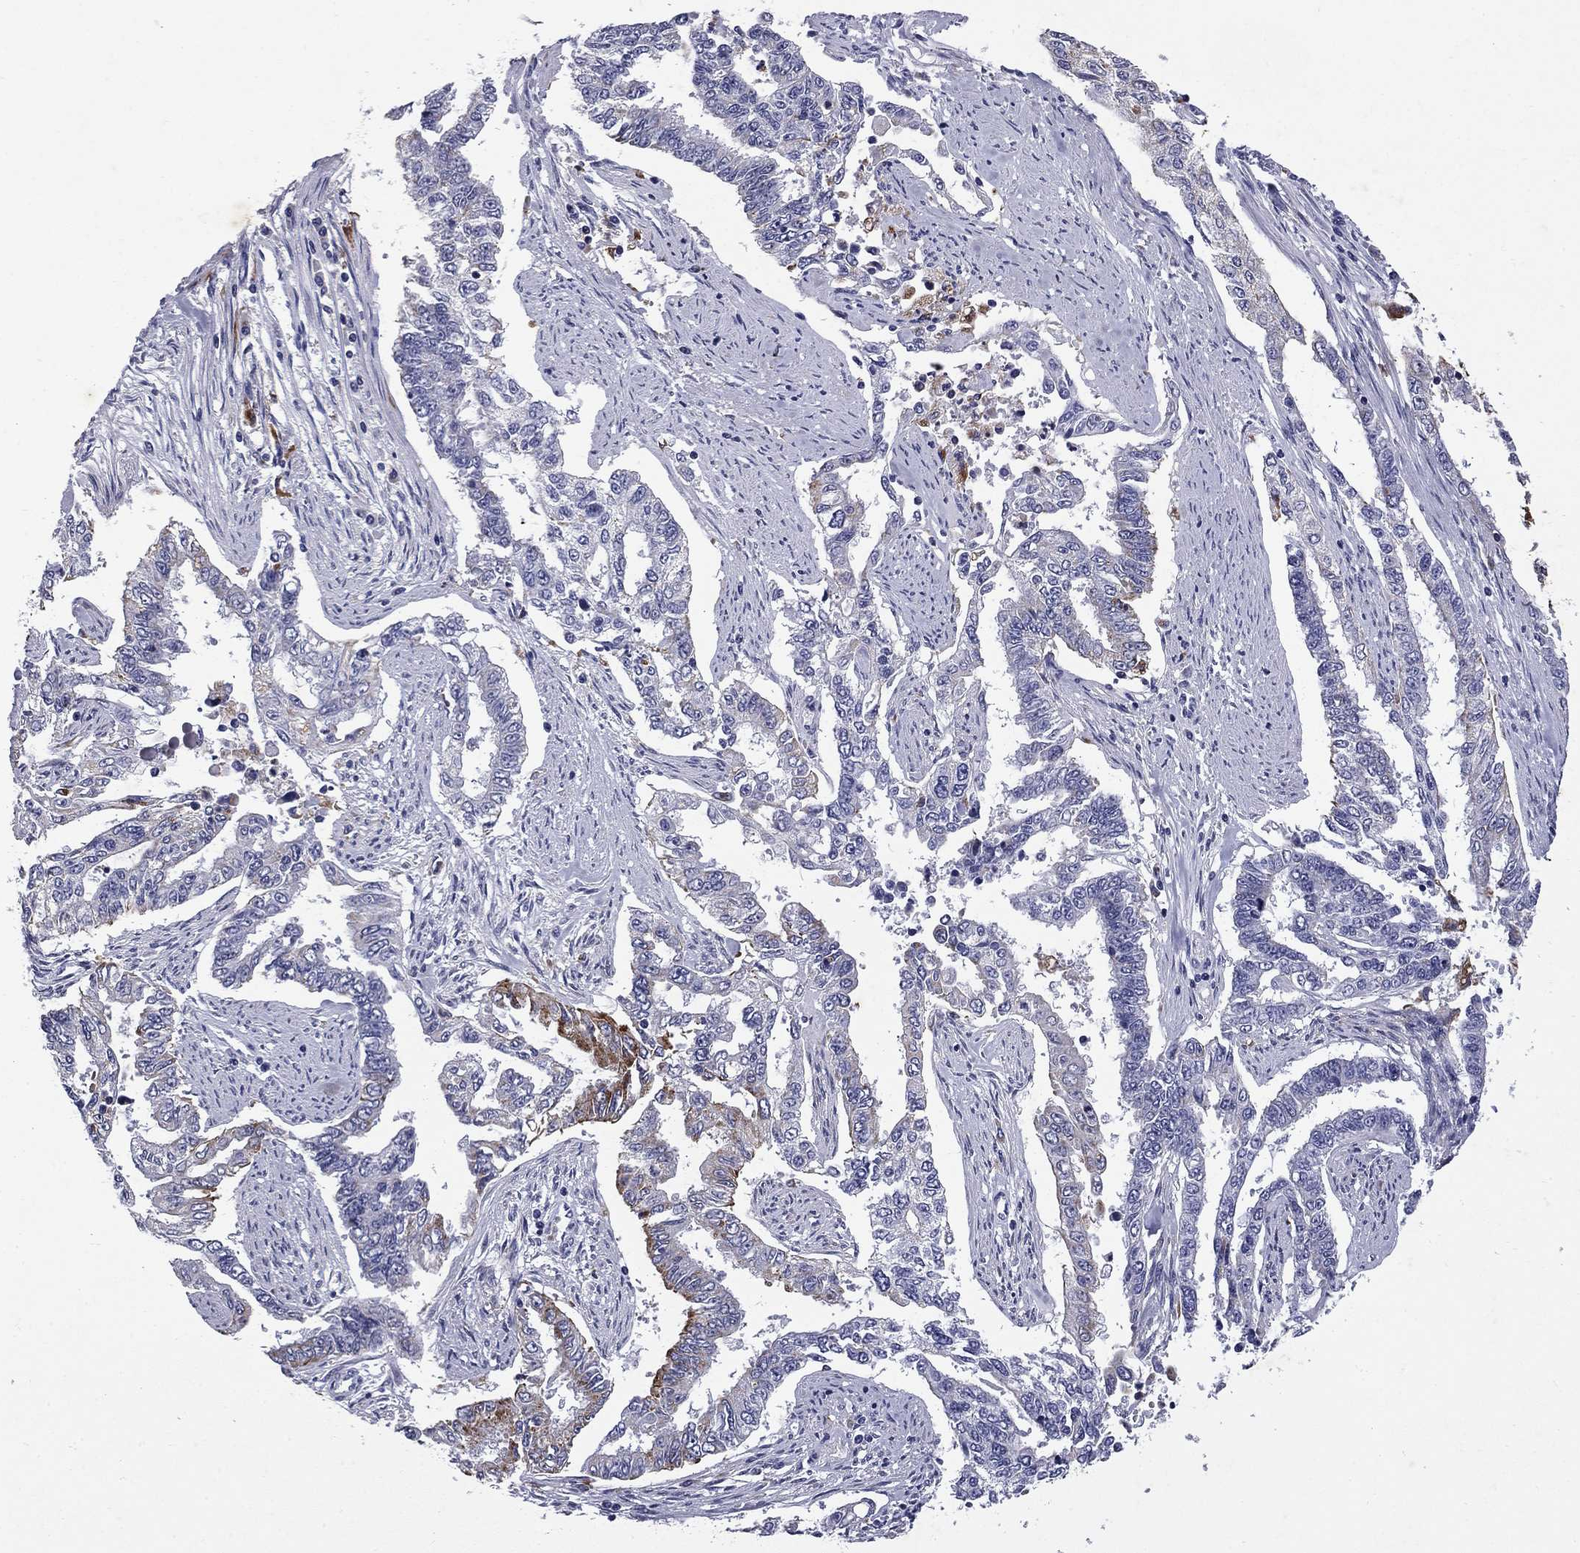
{"staining": {"intensity": "moderate", "quantity": "<25%", "location": "cytoplasmic/membranous"}, "tissue": "endometrial cancer", "cell_type": "Tumor cells", "image_type": "cancer", "snomed": [{"axis": "morphology", "description": "Adenocarcinoma, NOS"}, {"axis": "topography", "description": "Uterus"}], "caption": "The histopathology image exhibits immunohistochemical staining of endometrial cancer (adenocarcinoma). There is moderate cytoplasmic/membranous positivity is present in approximately <25% of tumor cells. Immunohistochemistry stains the protein in brown and the nuclei are stained blue.", "gene": "MADCAM1", "patient": {"sex": "female", "age": 59}}